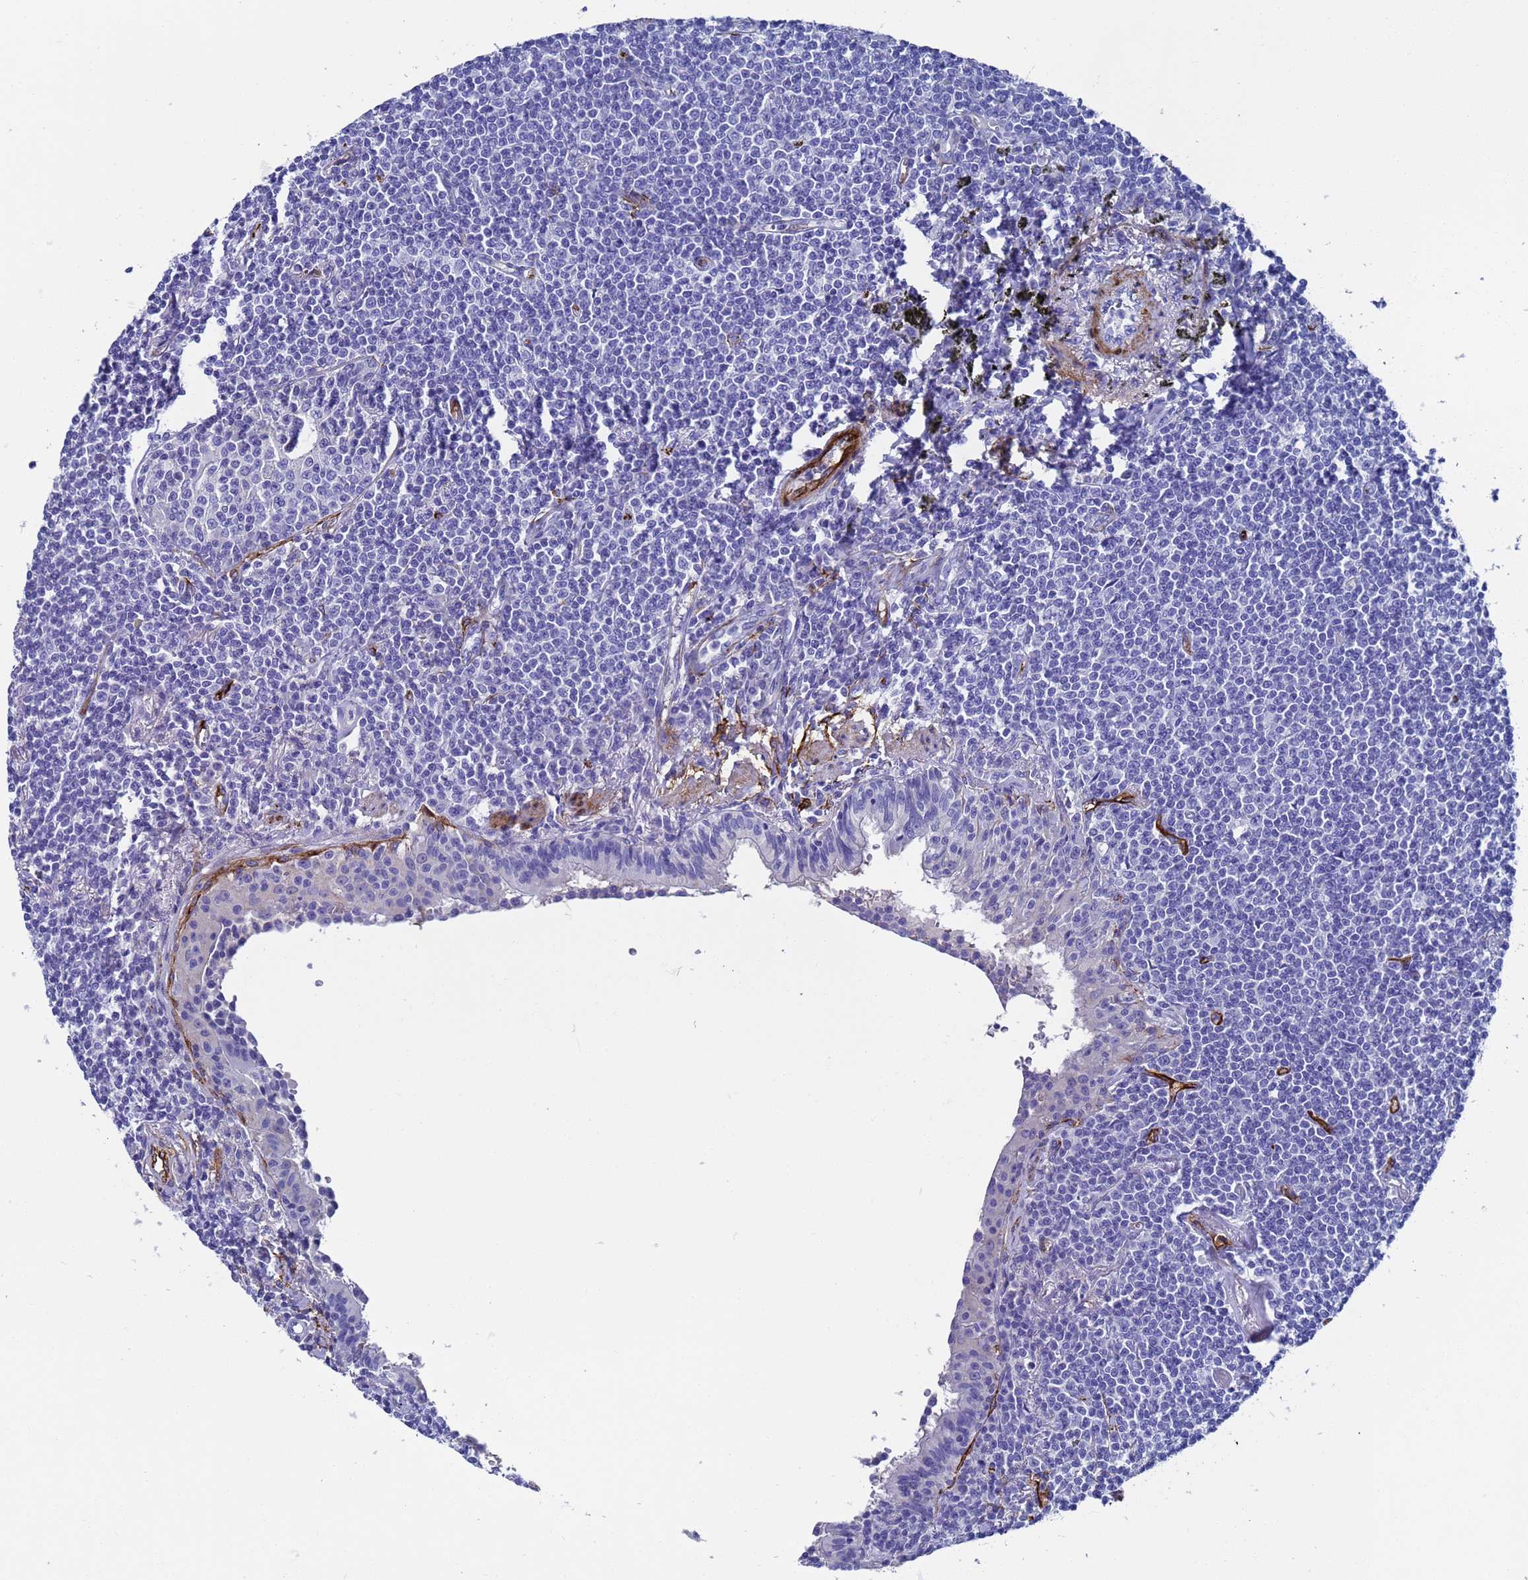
{"staining": {"intensity": "negative", "quantity": "none", "location": "none"}, "tissue": "lymphoma", "cell_type": "Tumor cells", "image_type": "cancer", "snomed": [{"axis": "morphology", "description": "Malignant lymphoma, non-Hodgkin's type, Low grade"}, {"axis": "topography", "description": "Lung"}], "caption": "Lymphoma was stained to show a protein in brown. There is no significant positivity in tumor cells.", "gene": "ADIPOQ", "patient": {"sex": "female", "age": 71}}